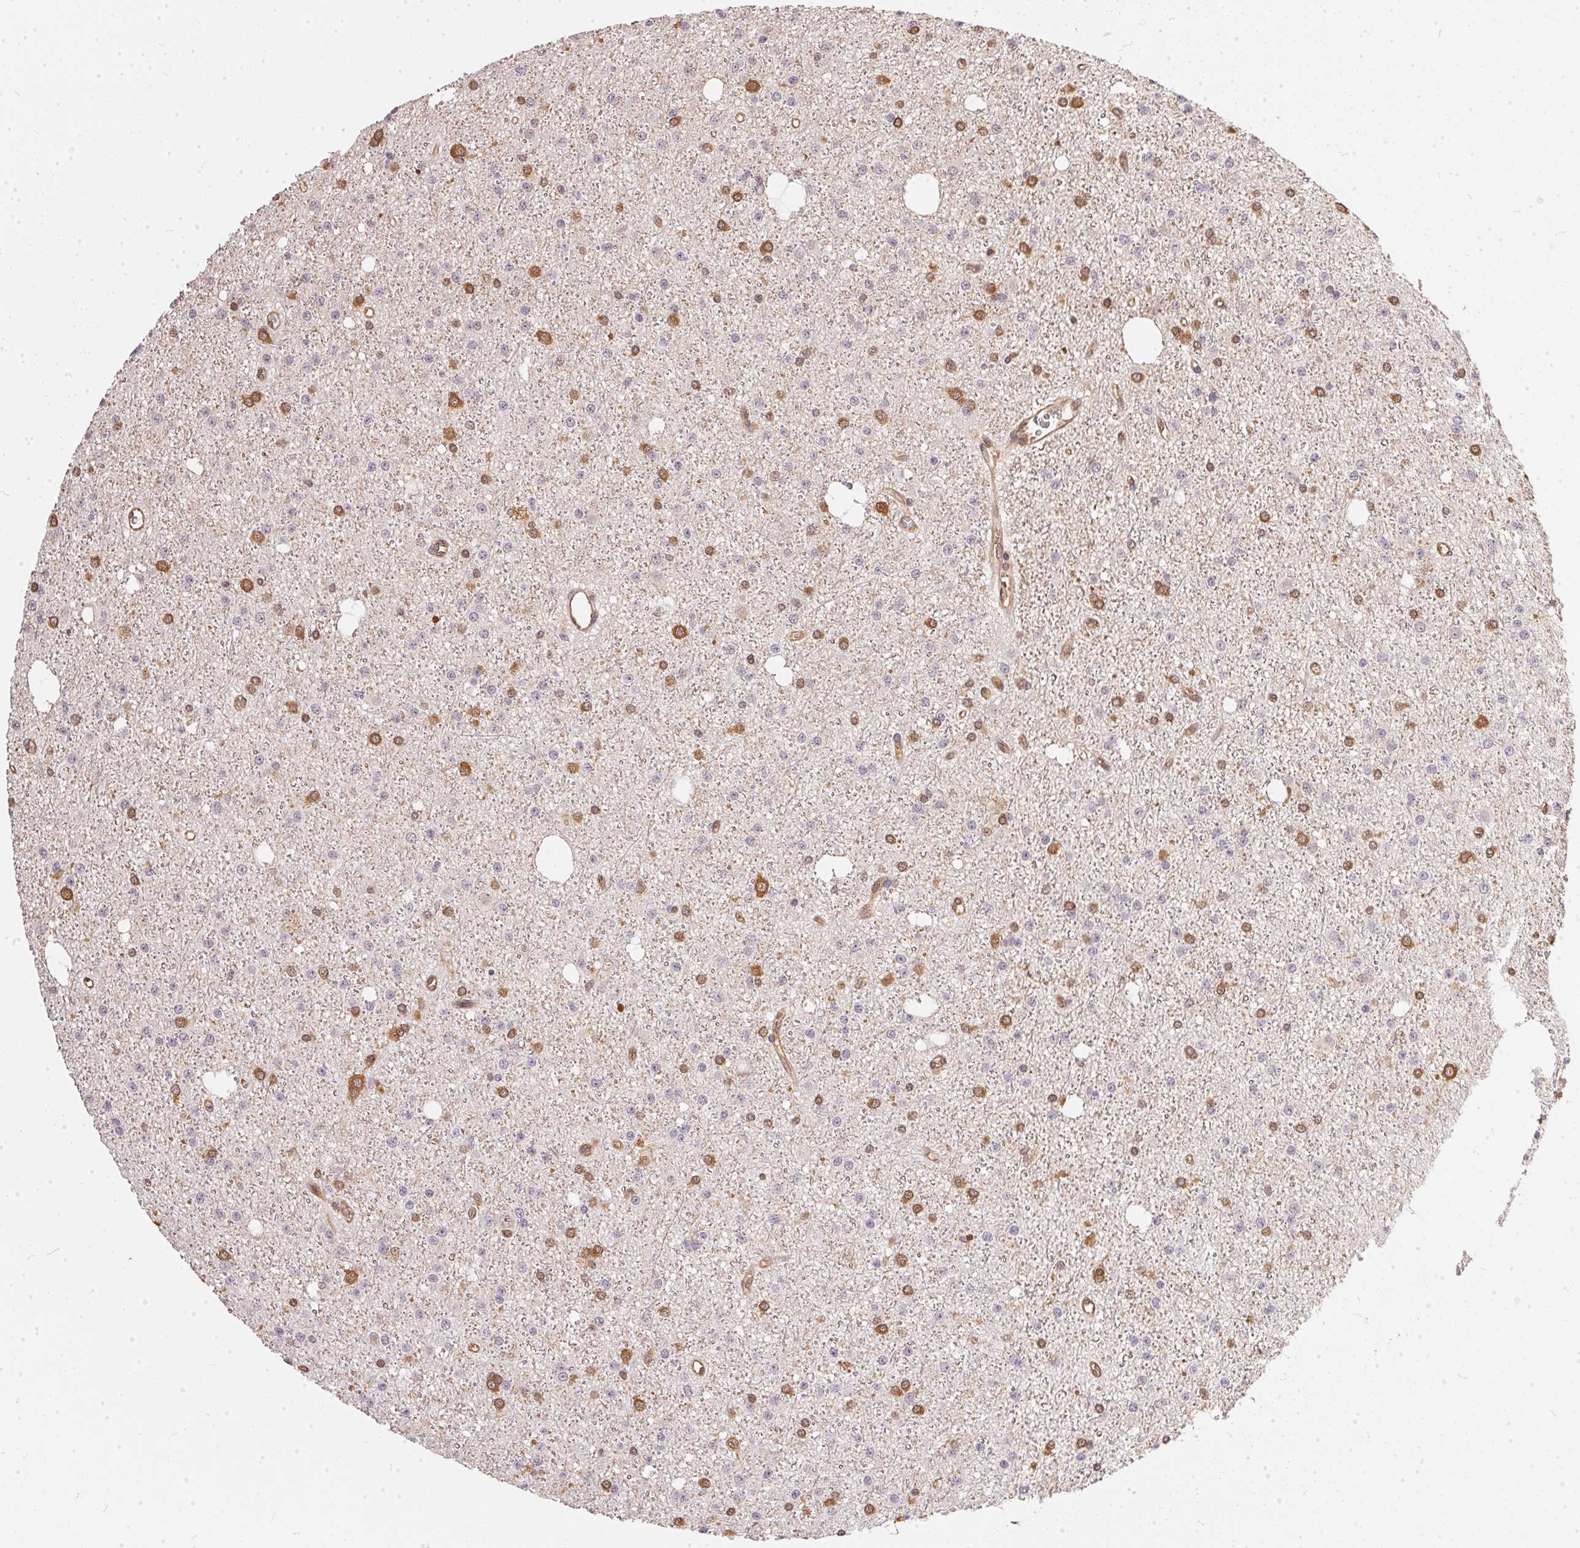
{"staining": {"intensity": "moderate", "quantity": "<25%", "location": "cytoplasmic/membranous"}, "tissue": "glioma", "cell_type": "Tumor cells", "image_type": "cancer", "snomed": [{"axis": "morphology", "description": "Glioma, malignant, Low grade"}, {"axis": "topography", "description": "Brain"}], "caption": "Malignant glioma (low-grade) tissue demonstrates moderate cytoplasmic/membranous staining in about <25% of tumor cells, visualized by immunohistochemistry.", "gene": "BLMH", "patient": {"sex": "male", "age": 27}}